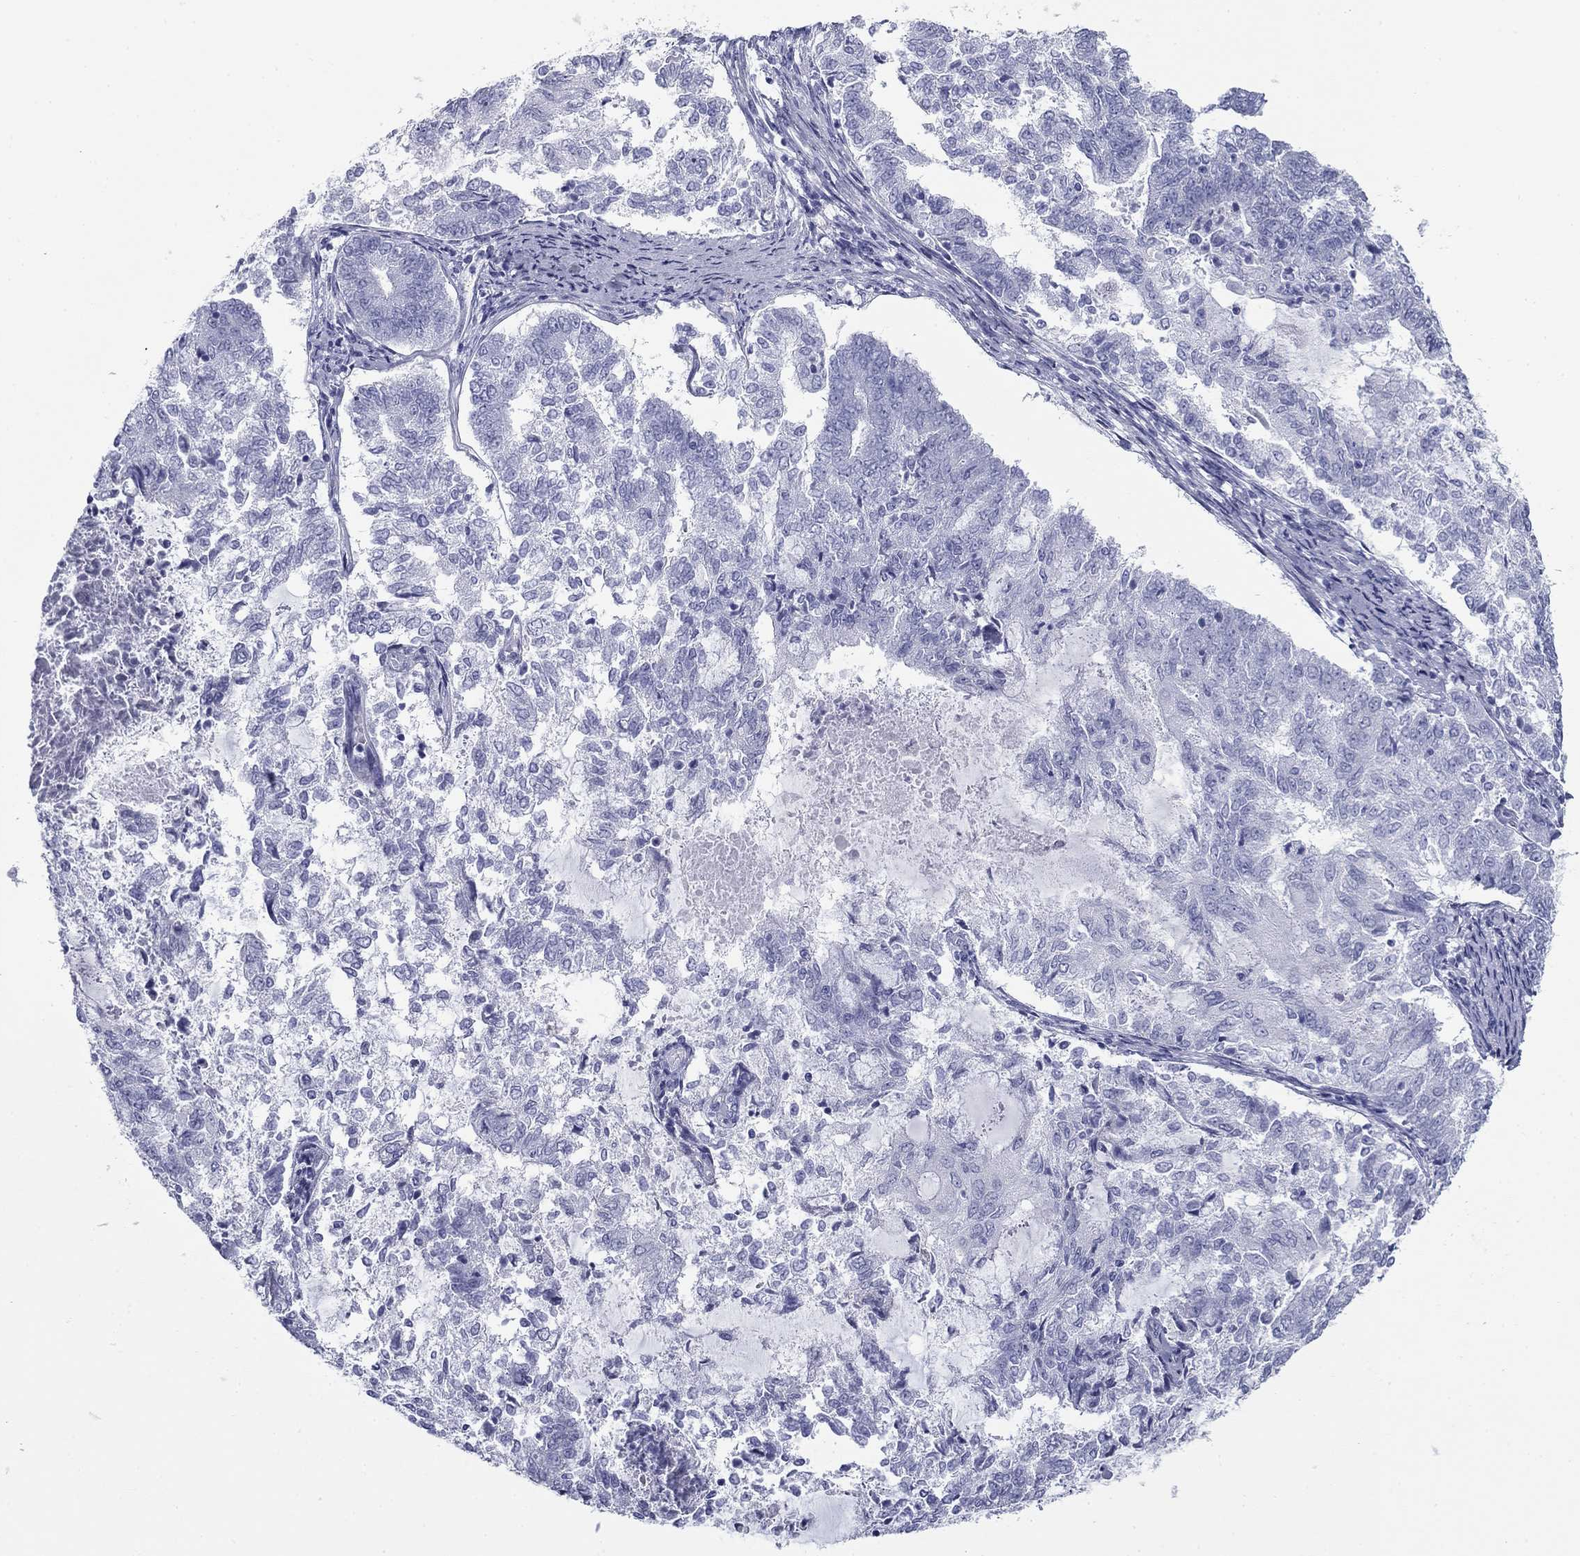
{"staining": {"intensity": "negative", "quantity": "none", "location": "none"}, "tissue": "endometrial cancer", "cell_type": "Tumor cells", "image_type": "cancer", "snomed": [{"axis": "morphology", "description": "Adenocarcinoma, NOS"}, {"axis": "topography", "description": "Endometrium"}], "caption": "A high-resolution histopathology image shows immunohistochemistry staining of adenocarcinoma (endometrial), which shows no significant expression in tumor cells. (DAB (3,3'-diaminobenzidine) immunohistochemistry (IHC), high magnification).", "gene": "ZP2", "patient": {"sex": "female", "age": 65}}